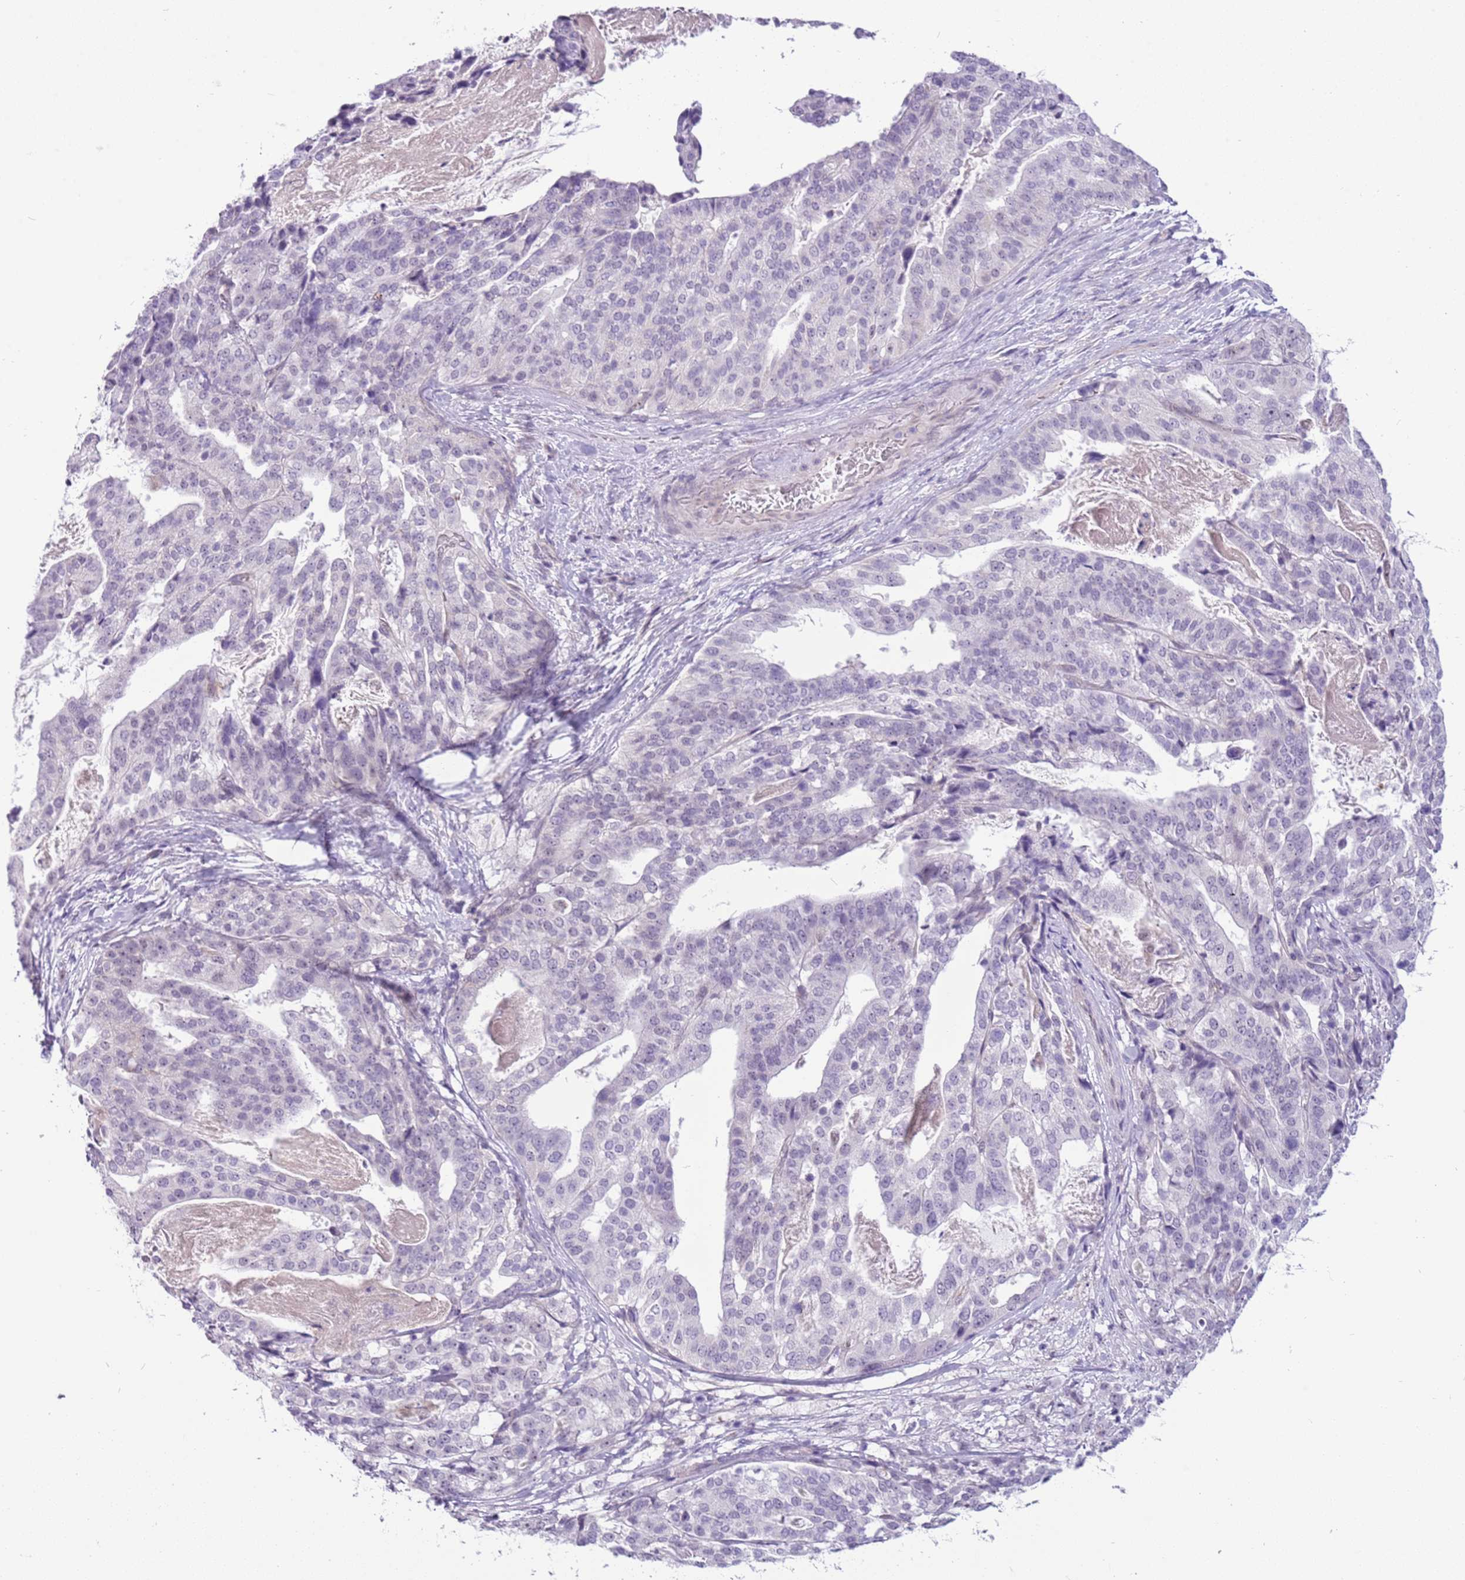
{"staining": {"intensity": "negative", "quantity": "none", "location": "none"}, "tissue": "stomach cancer", "cell_type": "Tumor cells", "image_type": "cancer", "snomed": [{"axis": "morphology", "description": "Adenocarcinoma, NOS"}, {"axis": "topography", "description": "Stomach"}], "caption": "Tumor cells show no significant positivity in adenocarcinoma (stomach).", "gene": "FAM120C", "patient": {"sex": "male", "age": 48}}